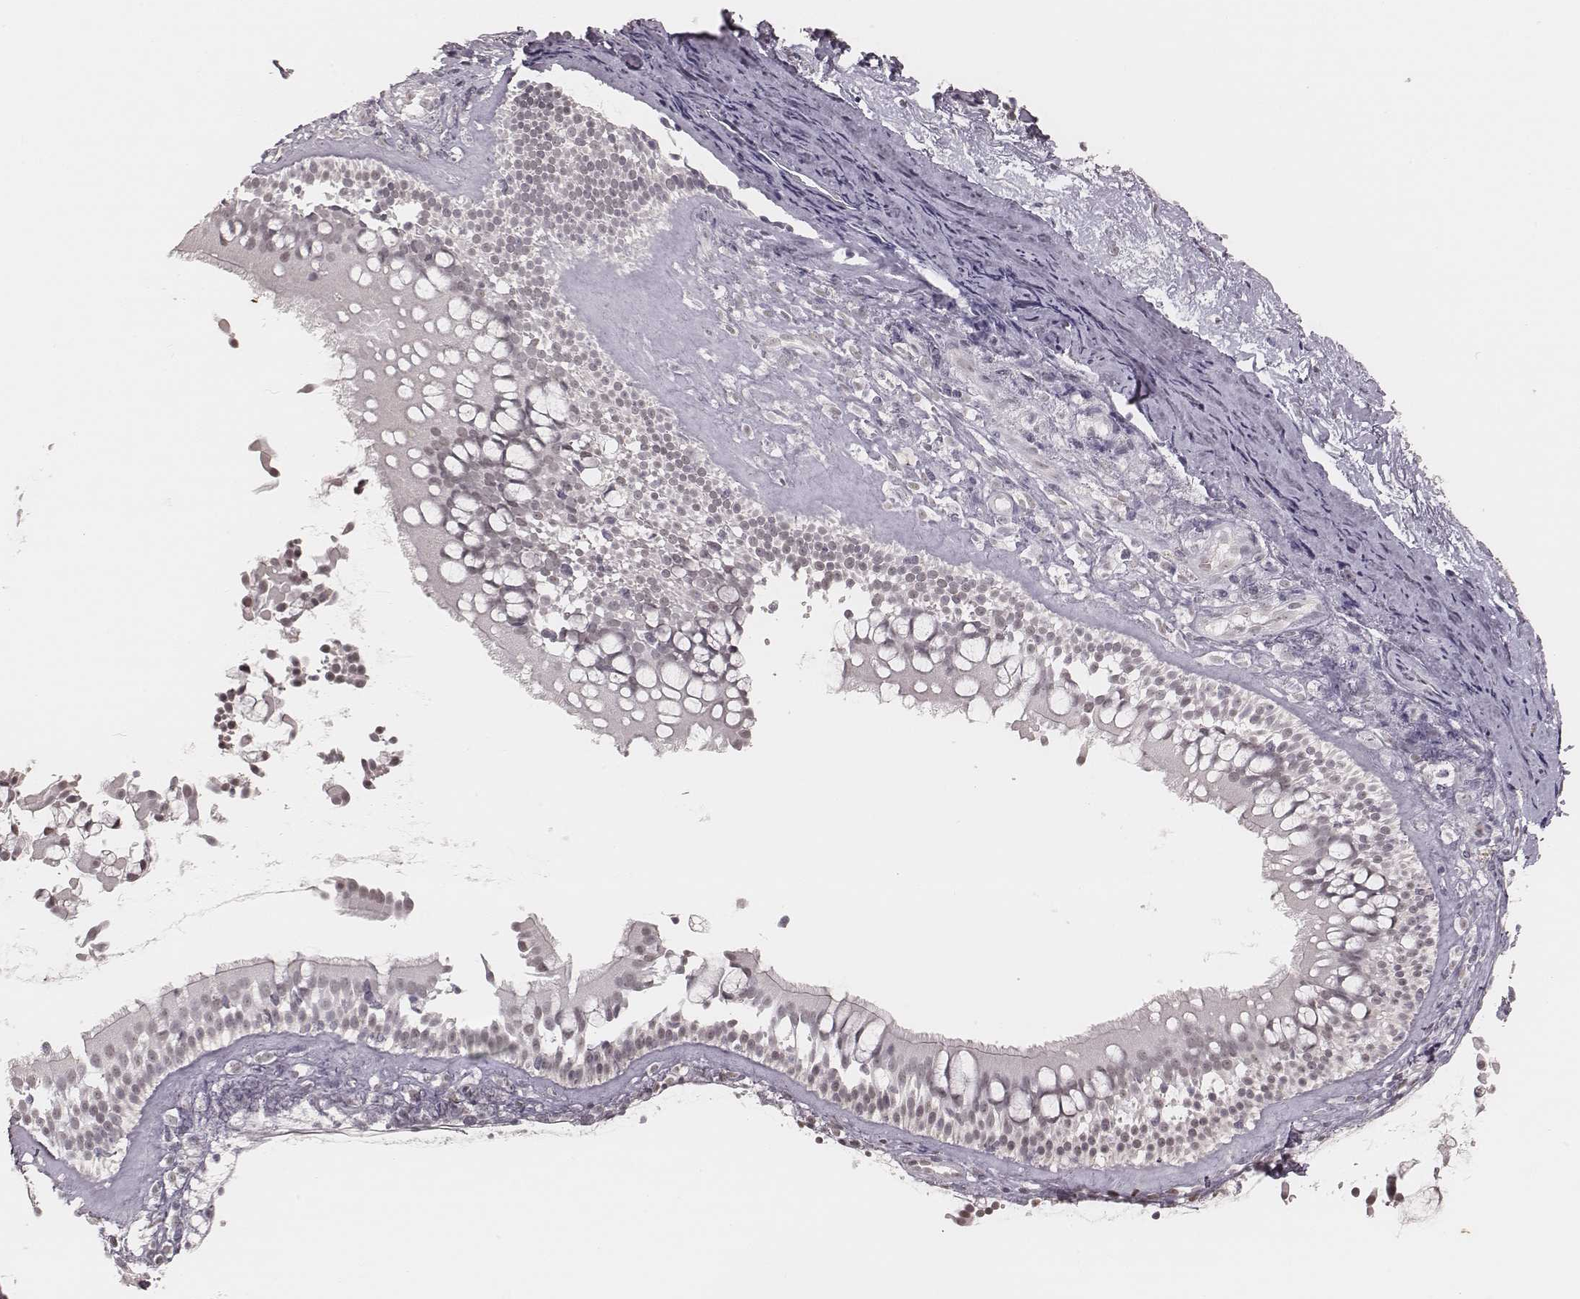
{"staining": {"intensity": "negative", "quantity": "none", "location": "none"}, "tissue": "nasopharynx", "cell_type": "Respiratory epithelial cells", "image_type": "normal", "snomed": [{"axis": "morphology", "description": "Normal tissue, NOS"}, {"axis": "topography", "description": "Nasopharynx"}], "caption": "Immunohistochemical staining of unremarkable human nasopharynx displays no significant positivity in respiratory epithelial cells.", "gene": "KITLG", "patient": {"sex": "male", "age": 68}}